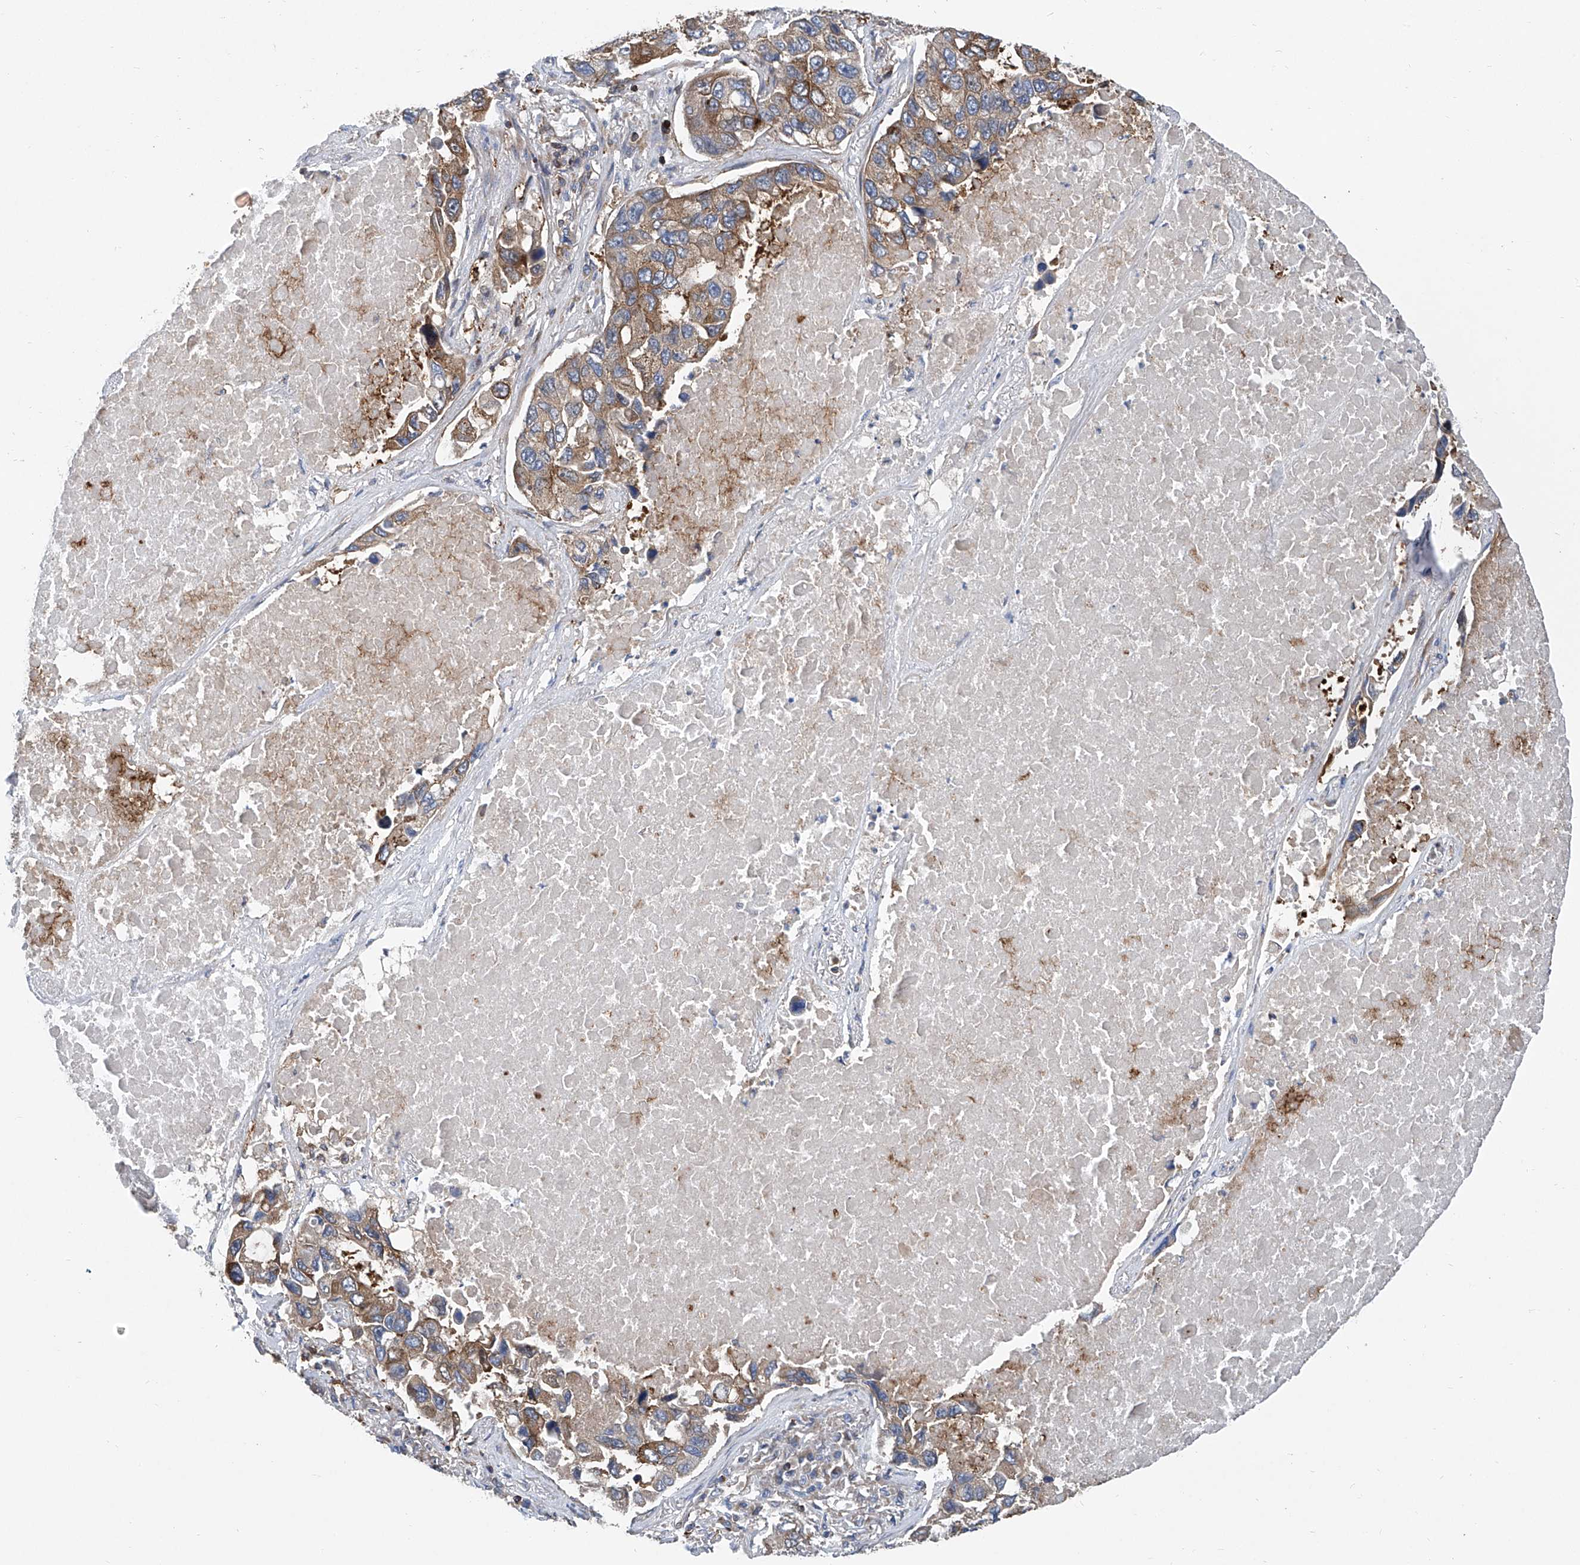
{"staining": {"intensity": "moderate", "quantity": ">75%", "location": "cytoplasmic/membranous"}, "tissue": "lung cancer", "cell_type": "Tumor cells", "image_type": "cancer", "snomed": [{"axis": "morphology", "description": "Adenocarcinoma, NOS"}, {"axis": "topography", "description": "Lung"}], "caption": "Brown immunohistochemical staining in lung cancer (adenocarcinoma) reveals moderate cytoplasmic/membranous expression in approximately >75% of tumor cells.", "gene": "TRIM38", "patient": {"sex": "male", "age": 64}}